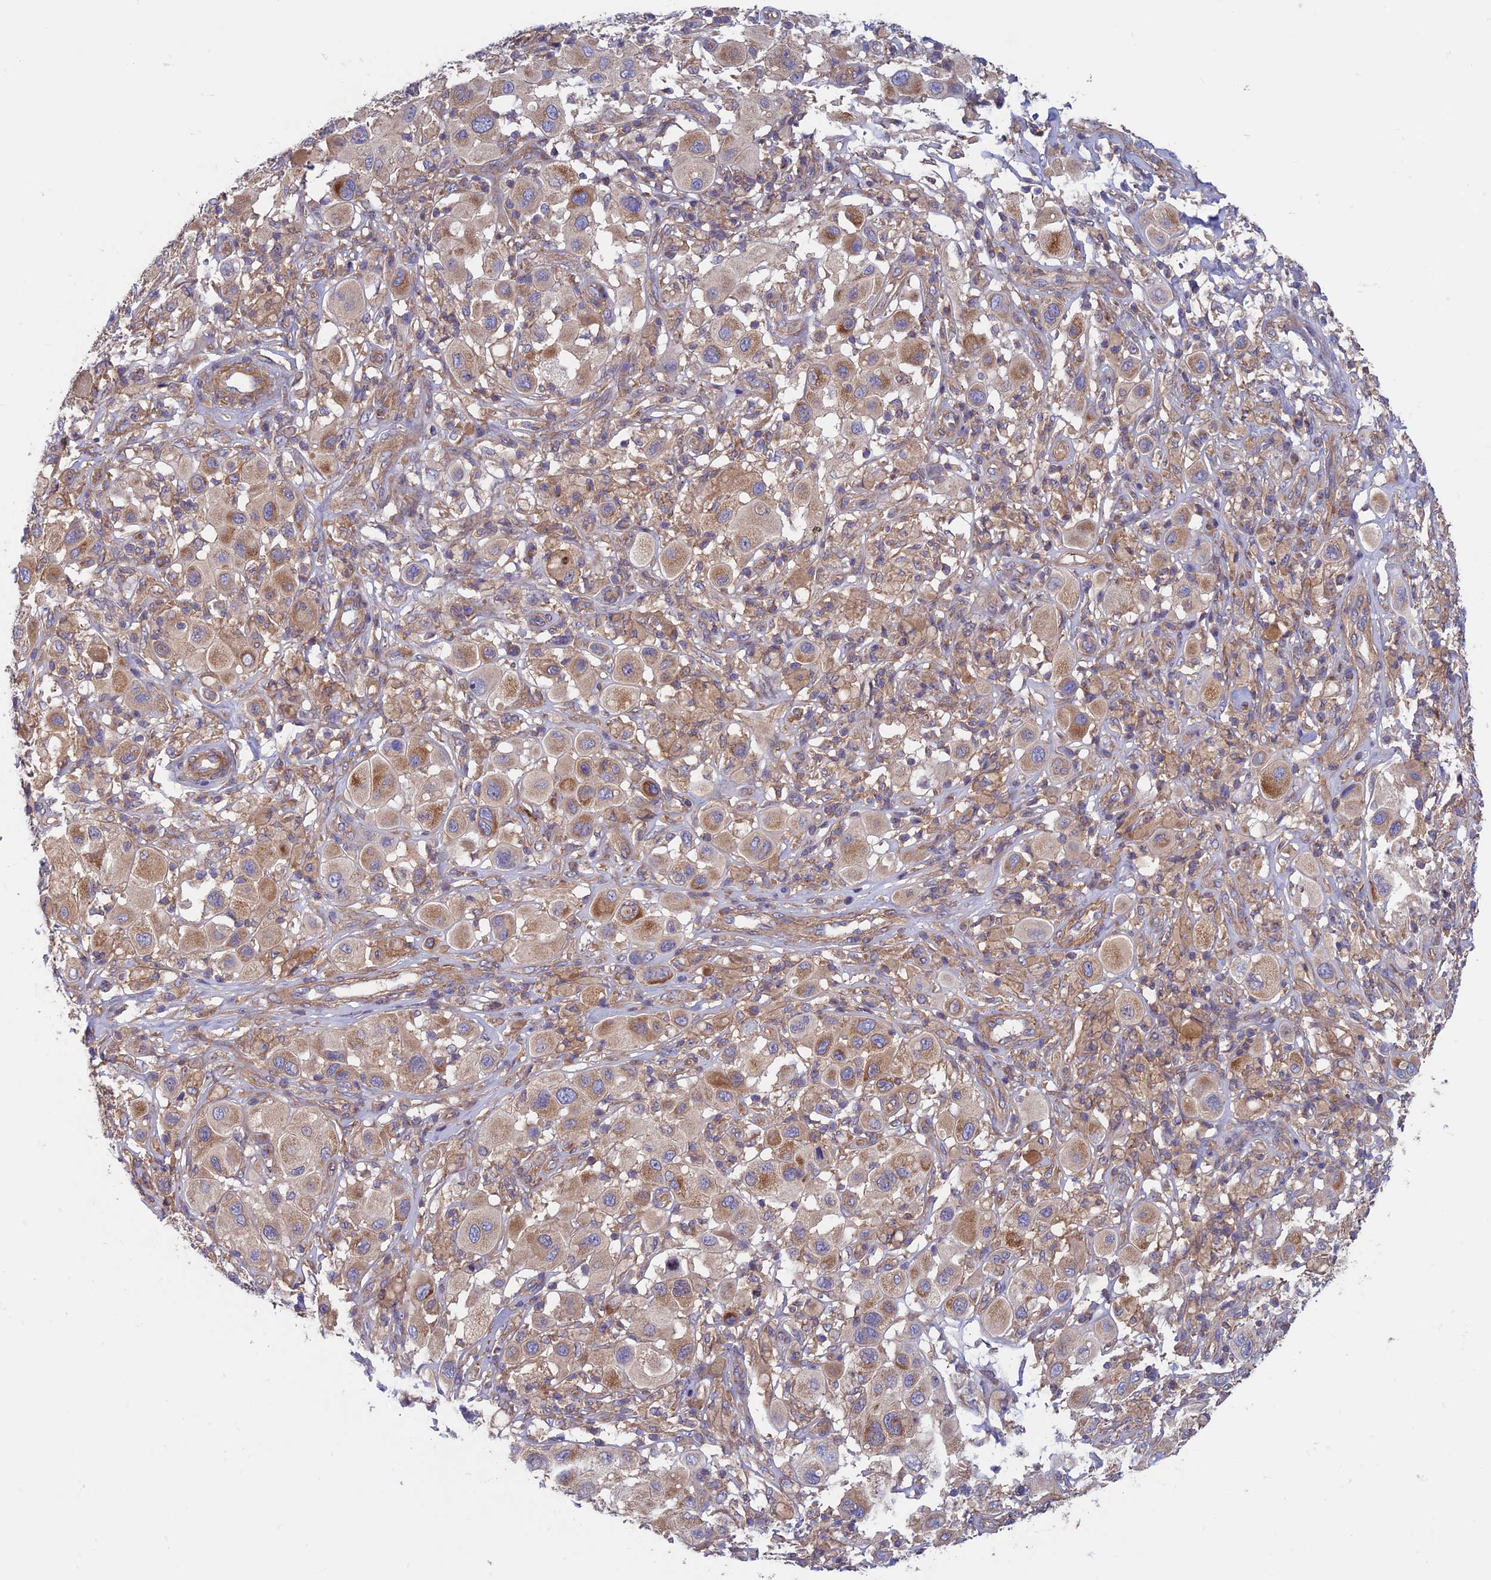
{"staining": {"intensity": "moderate", "quantity": "25%-75%", "location": "cytoplasmic/membranous"}, "tissue": "melanoma", "cell_type": "Tumor cells", "image_type": "cancer", "snomed": [{"axis": "morphology", "description": "Malignant melanoma, Metastatic site"}, {"axis": "topography", "description": "Skin"}], "caption": "Melanoma was stained to show a protein in brown. There is medium levels of moderate cytoplasmic/membranous staining in about 25%-75% of tumor cells.", "gene": "DNM1L", "patient": {"sex": "male", "age": 41}}